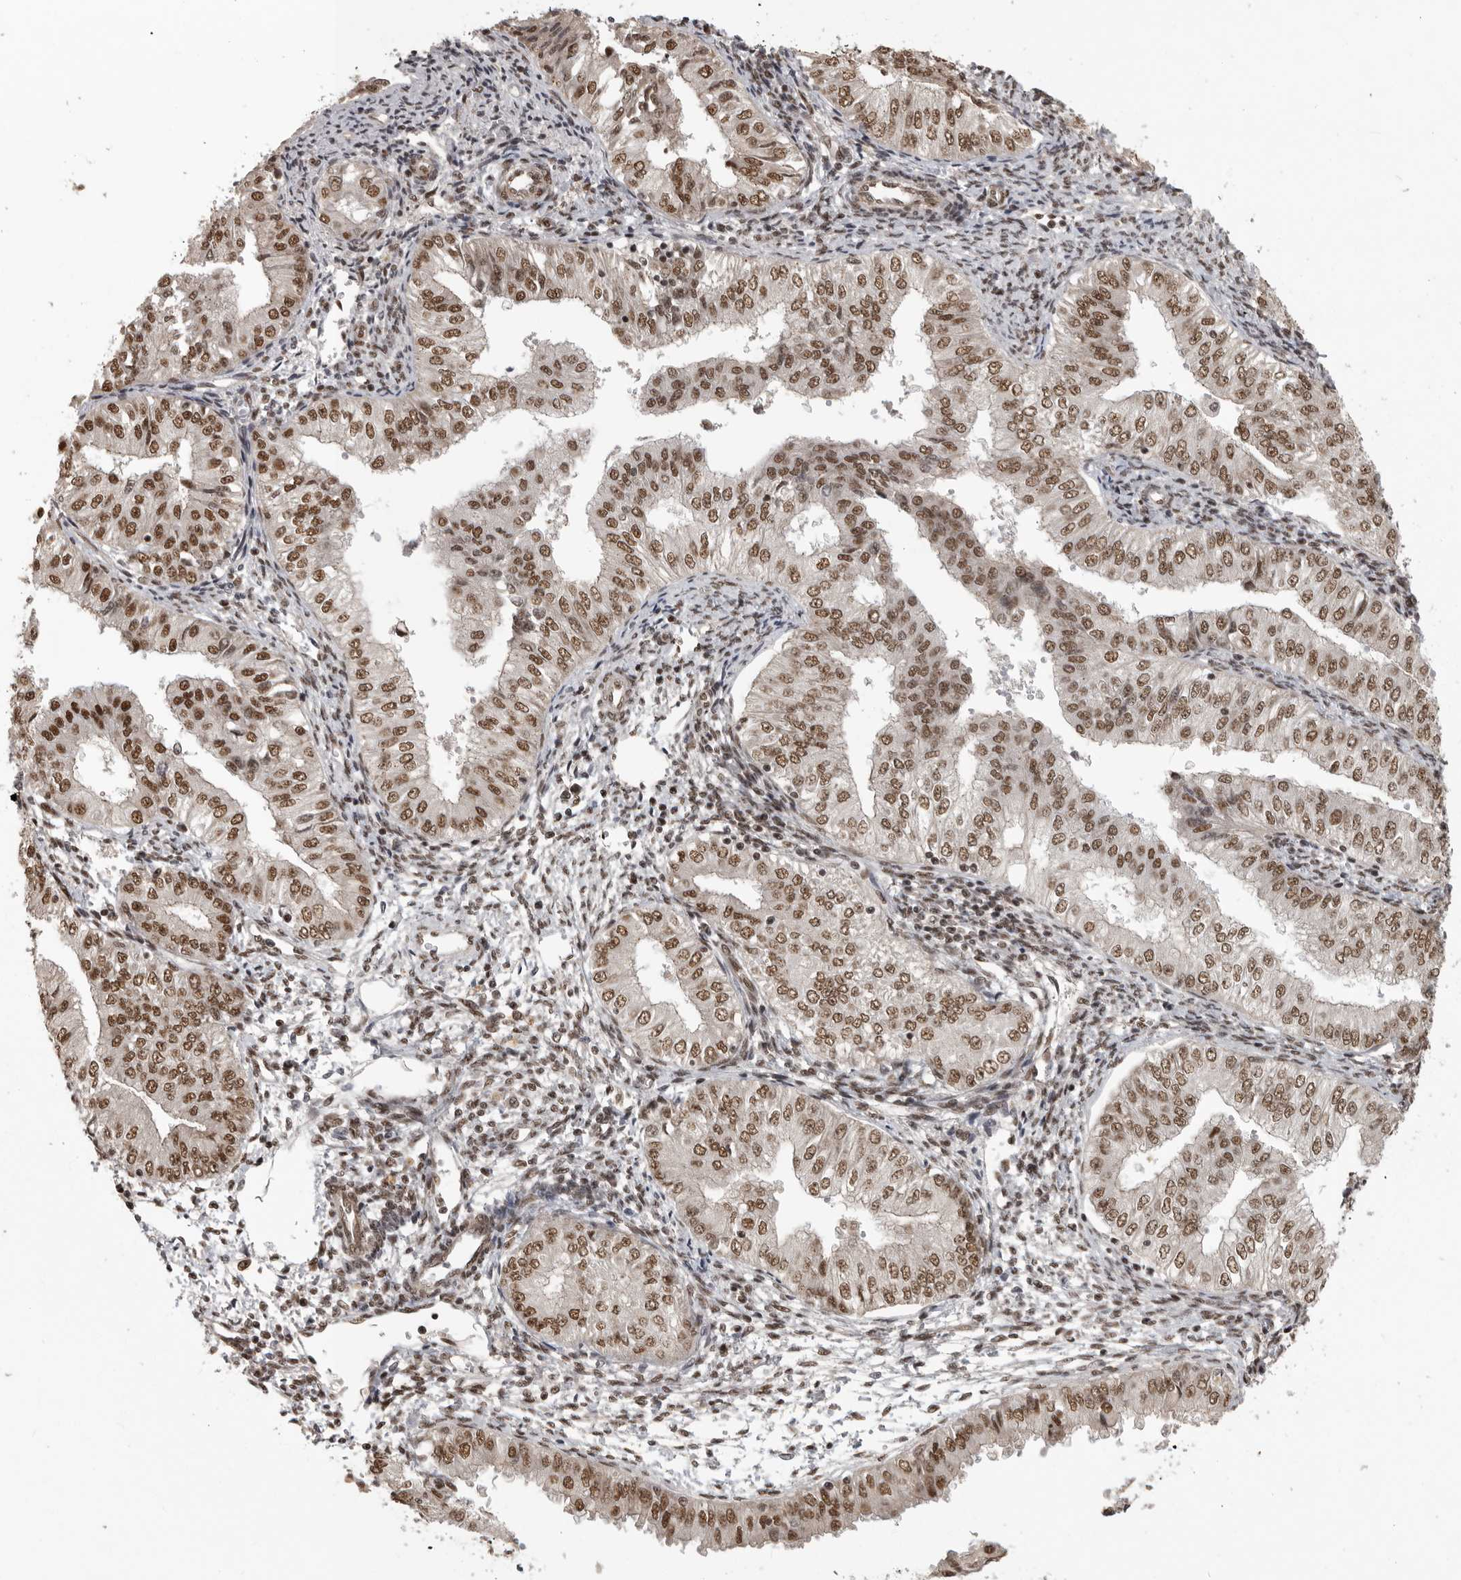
{"staining": {"intensity": "moderate", "quantity": ">75%", "location": "nuclear"}, "tissue": "endometrial cancer", "cell_type": "Tumor cells", "image_type": "cancer", "snomed": [{"axis": "morphology", "description": "Normal tissue, NOS"}, {"axis": "morphology", "description": "Adenocarcinoma, NOS"}, {"axis": "topography", "description": "Endometrium"}], "caption": "Immunohistochemical staining of endometrial cancer exhibits moderate nuclear protein positivity in approximately >75% of tumor cells. Immunohistochemistry stains the protein of interest in brown and the nuclei are stained blue.", "gene": "CBLL1", "patient": {"sex": "female", "age": 53}}